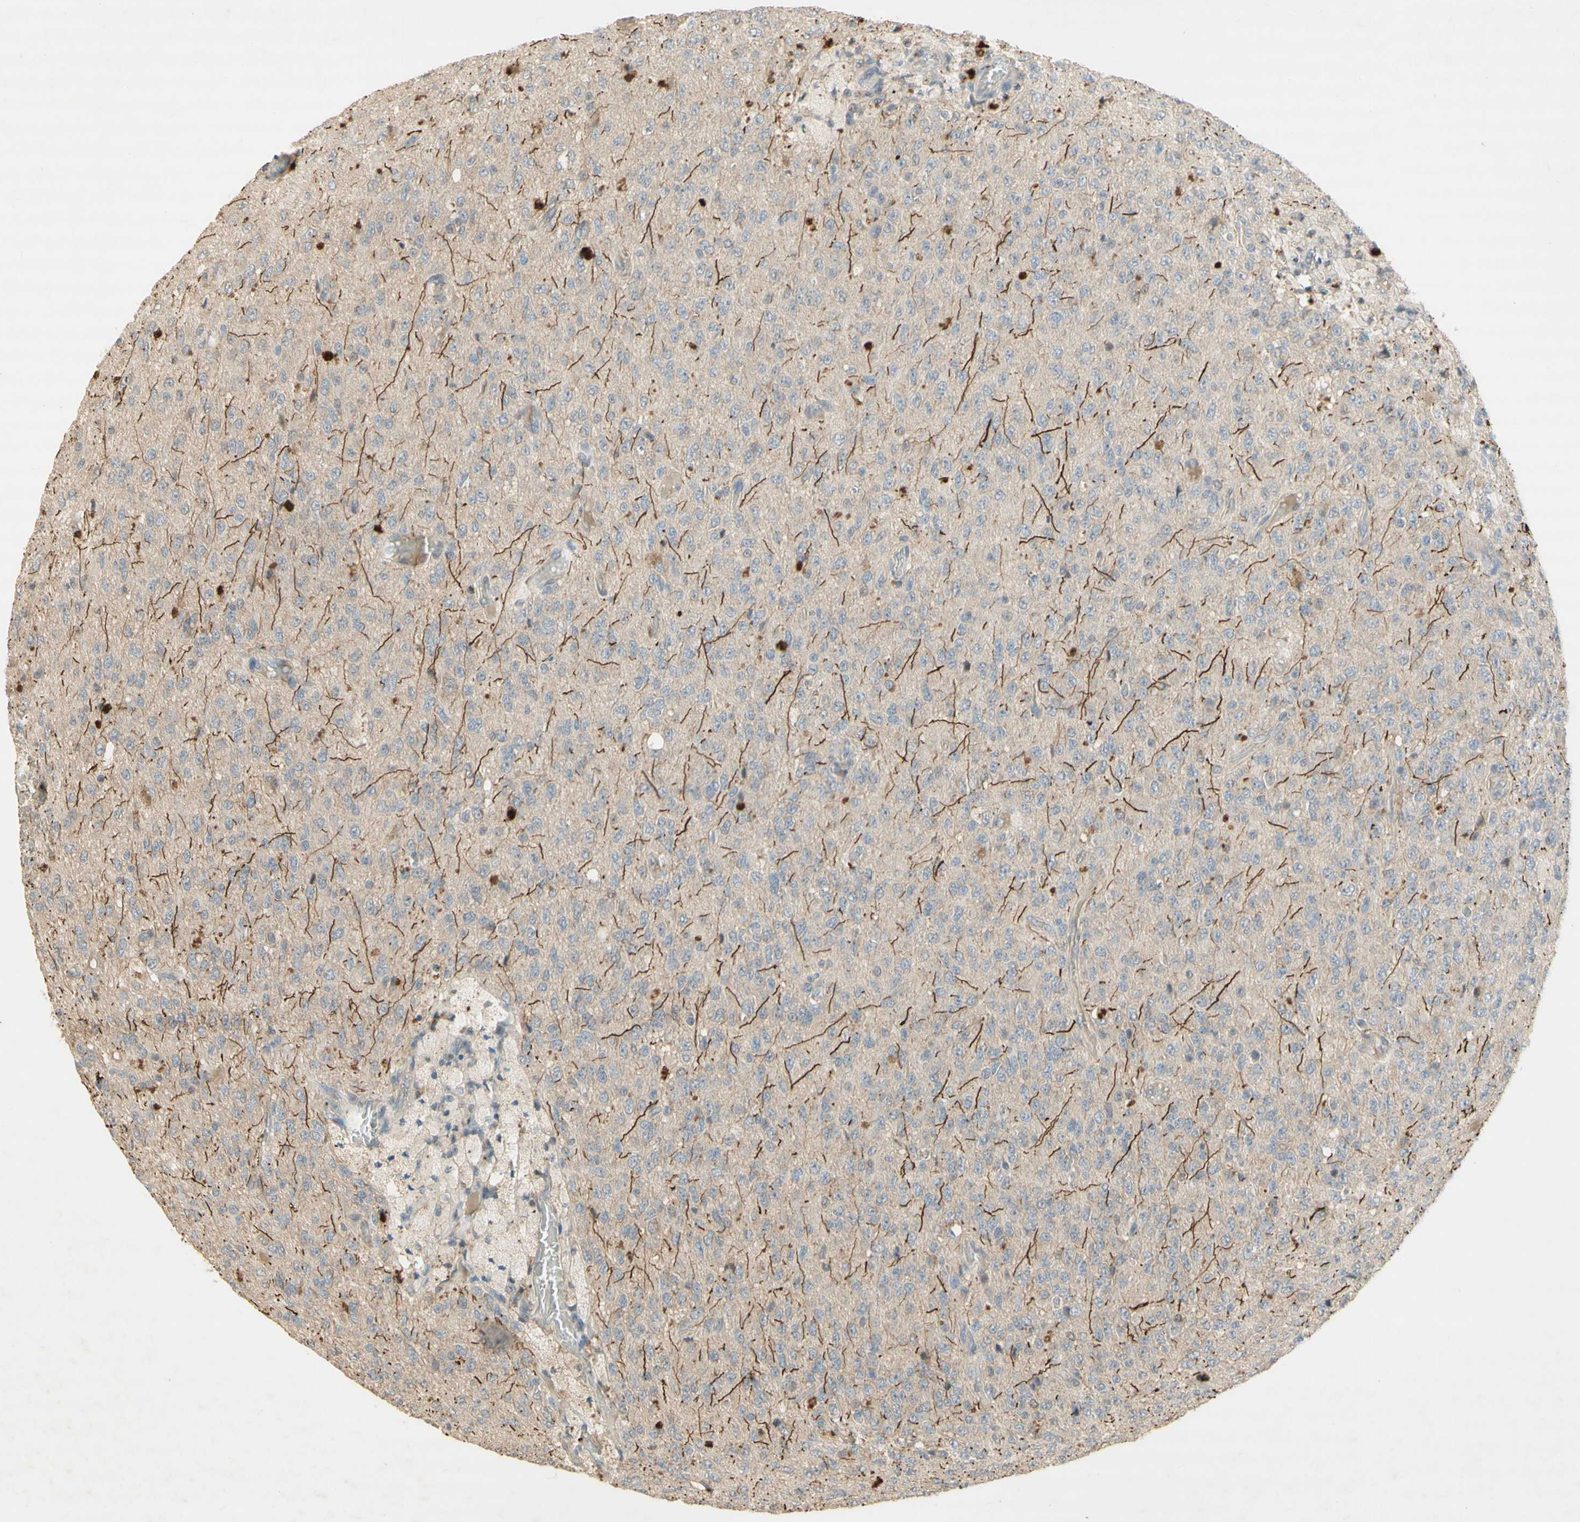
{"staining": {"intensity": "negative", "quantity": "none", "location": "none"}, "tissue": "glioma", "cell_type": "Tumor cells", "image_type": "cancer", "snomed": [{"axis": "morphology", "description": "Glioma, malignant, High grade"}, {"axis": "topography", "description": "pancreas cauda"}], "caption": "Immunohistochemistry (IHC) histopathology image of high-grade glioma (malignant) stained for a protein (brown), which displays no staining in tumor cells.", "gene": "NRG4", "patient": {"sex": "male", "age": 60}}